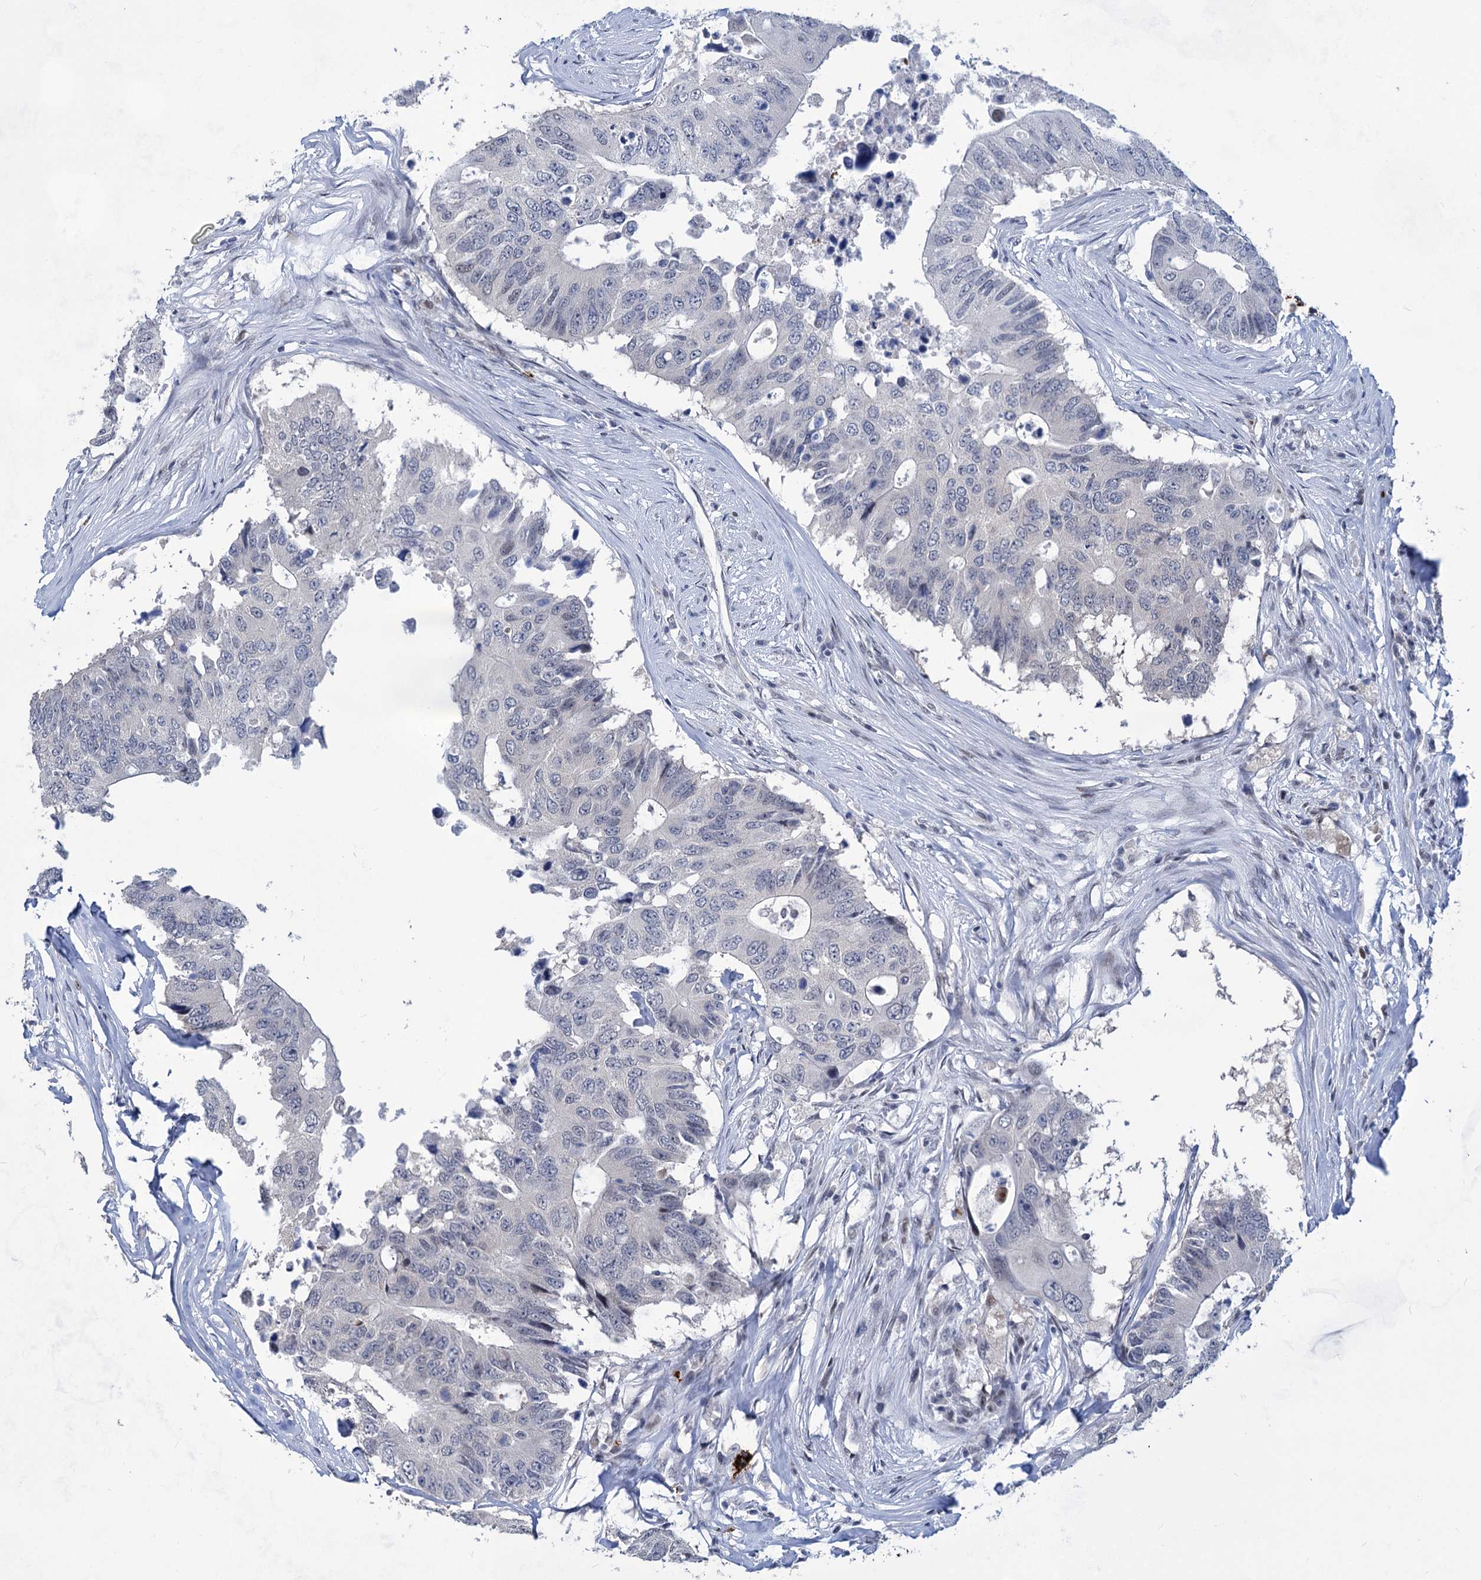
{"staining": {"intensity": "negative", "quantity": "none", "location": "none"}, "tissue": "colorectal cancer", "cell_type": "Tumor cells", "image_type": "cancer", "snomed": [{"axis": "morphology", "description": "Adenocarcinoma, NOS"}, {"axis": "topography", "description": "Colon"}], "caption": "Immunohistochemistry (IHC) photomicrograph of neoplastic tissue: adenocarcinoma (colorectal) stained with DAB (3,3'-diaminobenzidine) demonstrates no significant protein expression in tumor cells.", "gene": "MON2", "patient": {"sex": "male", "age": 71}}